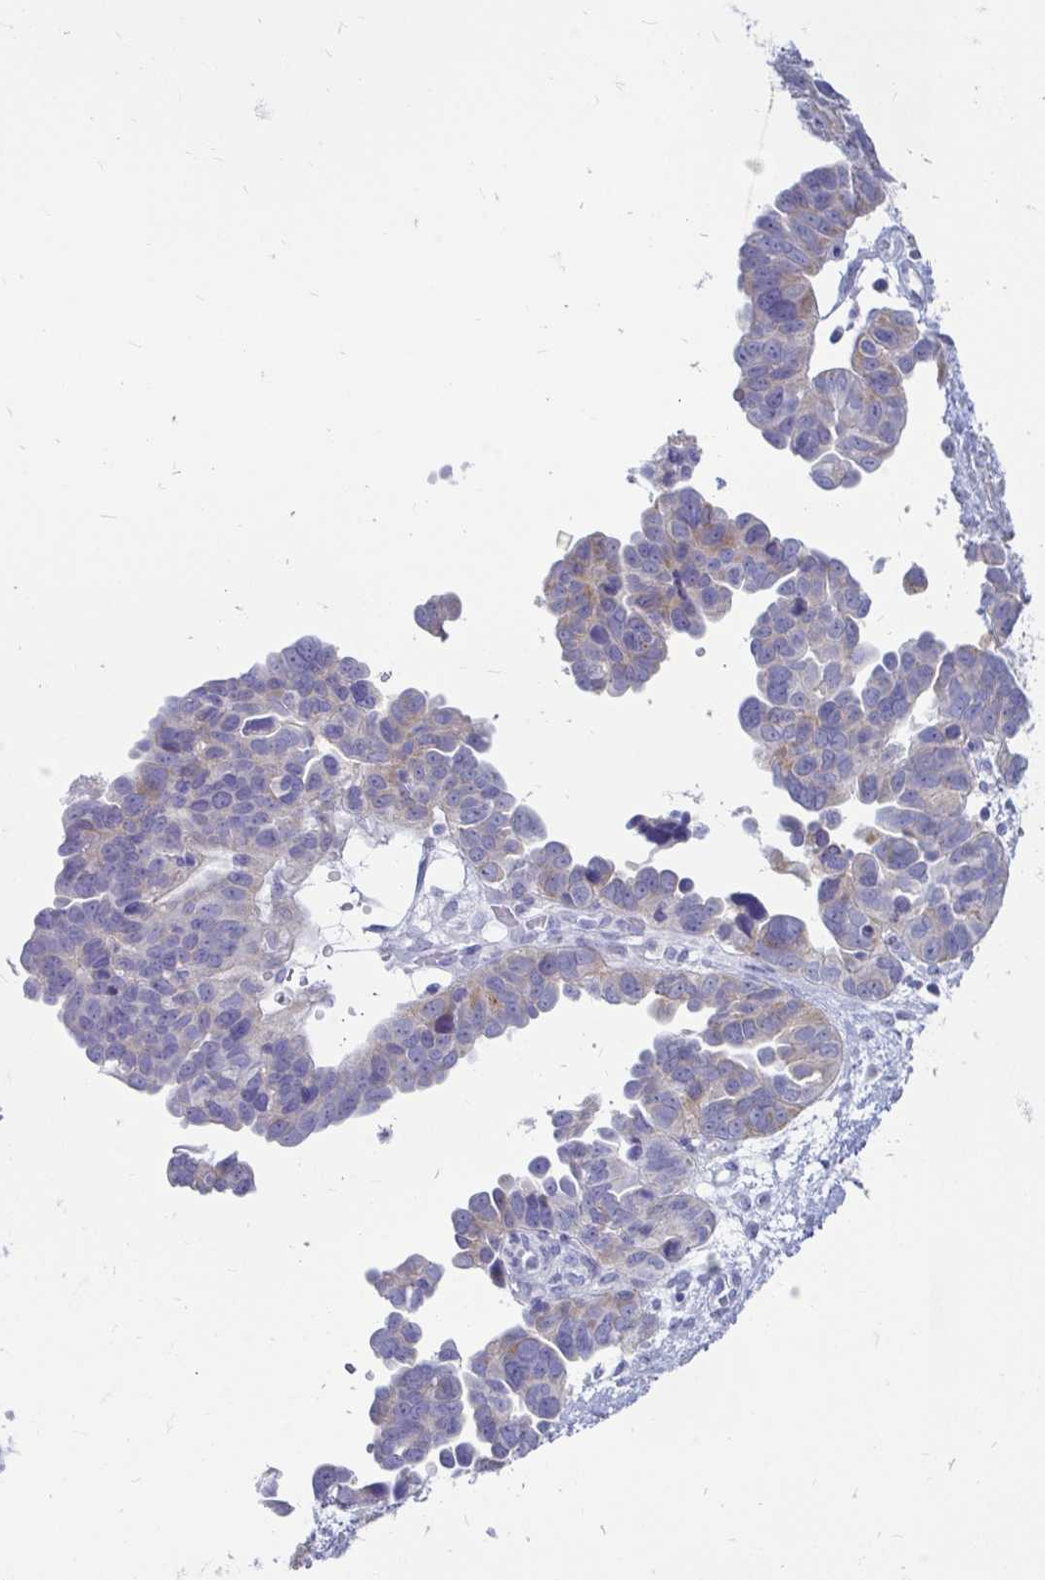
{"staining": {"intensity": "weak", "quantity": "<25%", "location": "cytoplasmic/membranous"}, "tissue": "ovarian cancer", "cell_type": "Tumor cells", "image_type": "cancer", "snomed": [{"axis": "morphology", "description": "Cystadenocarcinoma, serous, NOS"}, {"axis": "topography", "description": "Ovary"}], "caption": "Tumor cells show no significant expression in ovarian serous cystadenocarcinoma. (DAB immunohistochemistry, high magnification).", "gene": "PEG10", "patient": {"sex": "female", "age": 64}}